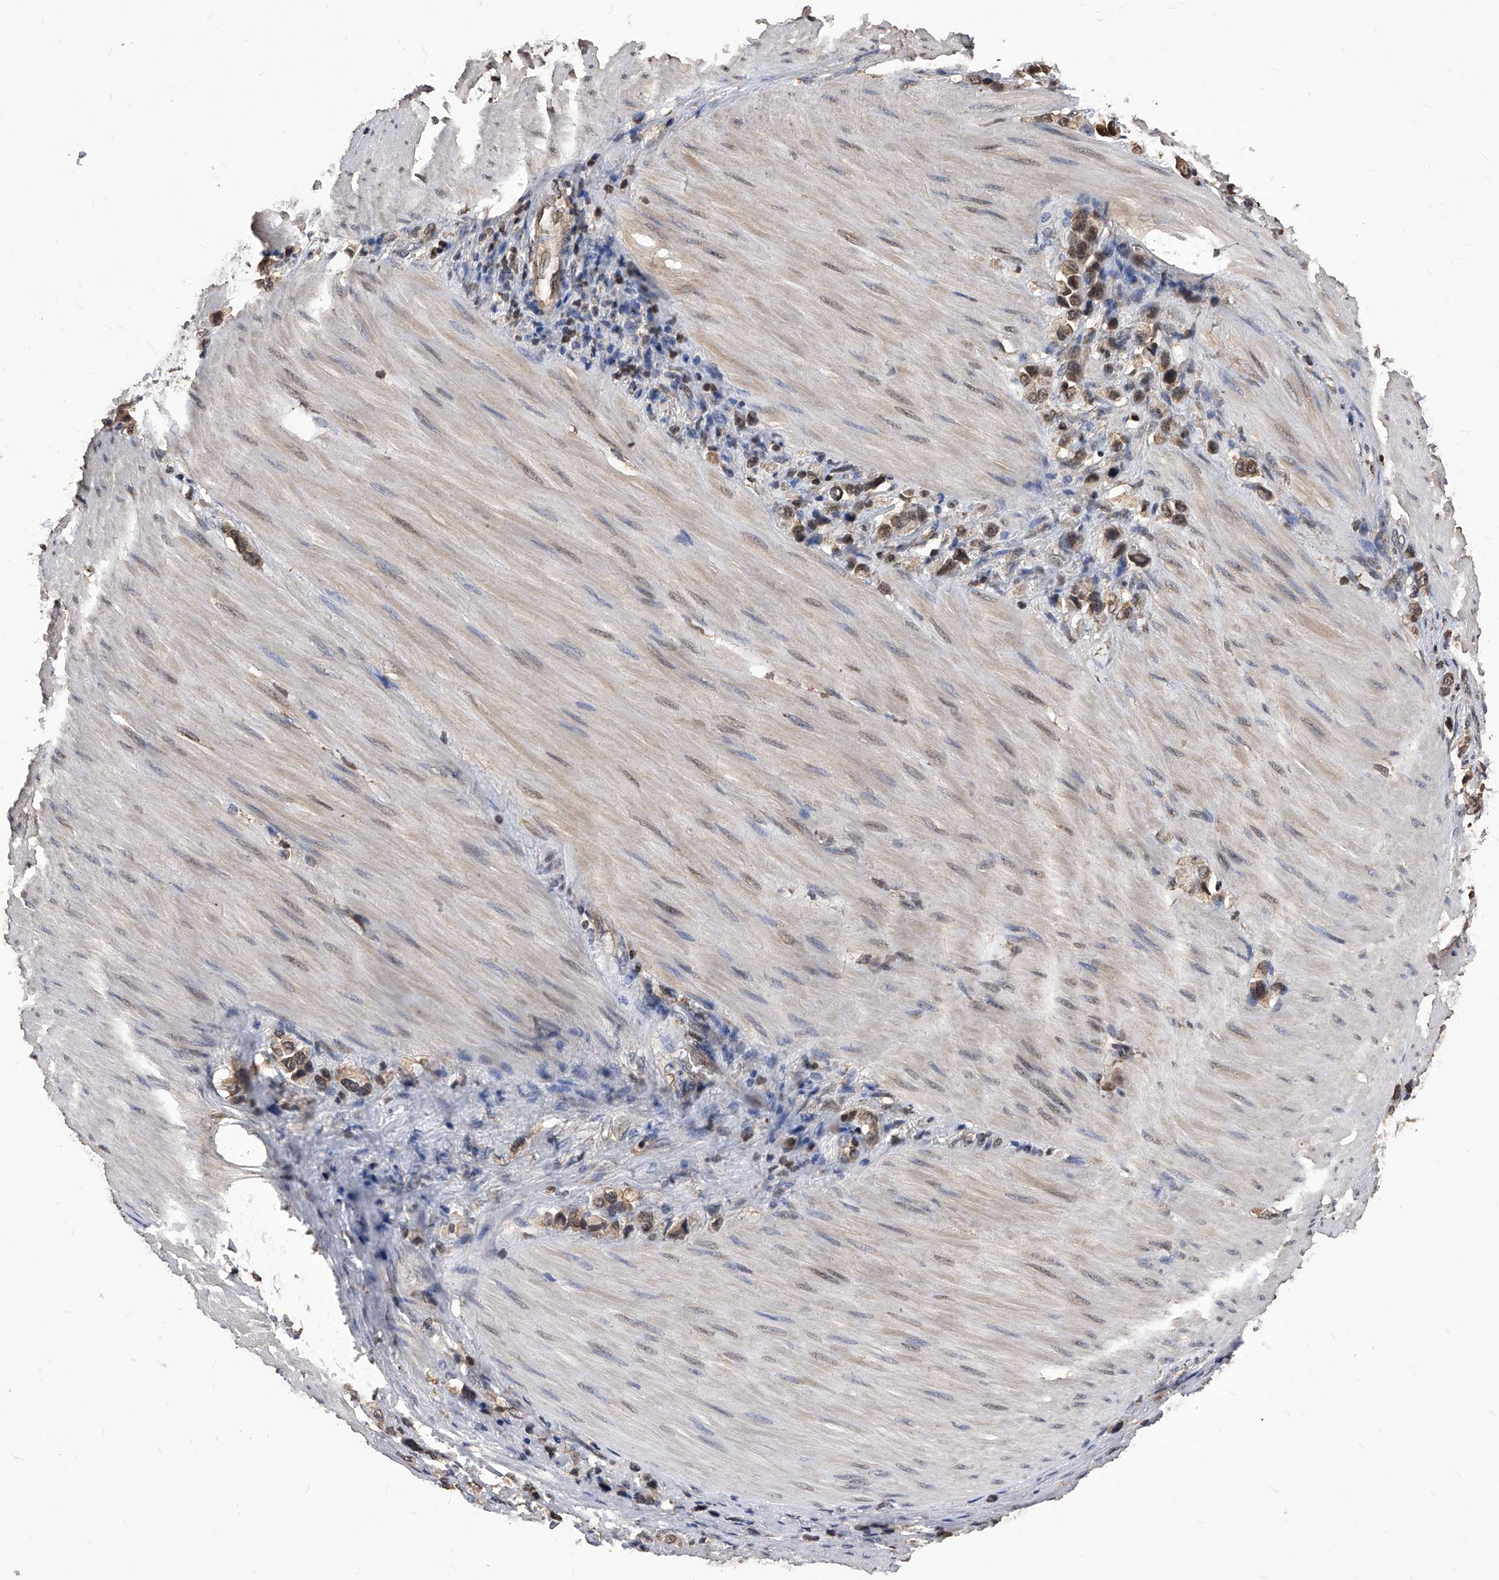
{"staining": {"intensity": "moderate", "quantity": ">75%", "location": "cytoplasmic/membranous,nuclear"}, "tissue": "stomach cancer", "cell_type": "Tumor cells", "image_type": "cancer", "snomed": [{"axis": "morphology", "description": "Adenocarcinoma, NOS"}, {"axis": "topography", "description": "Stomach"}], "caption": "Immunohistochemistry (IHC) image of neoplastic tissue: human adenocarcinoma (stomach) stained using immunohistochemistry (IHC) demonstrates medium levels of moderate protein expression localized specifically in the cytoplasmic/membranous and nuclear of tumor cells, appearing as a cytoplasmic/membranous and nuclear brown color.", "gene": "ID1", "patient": {"sex": "female", "age": 65}}